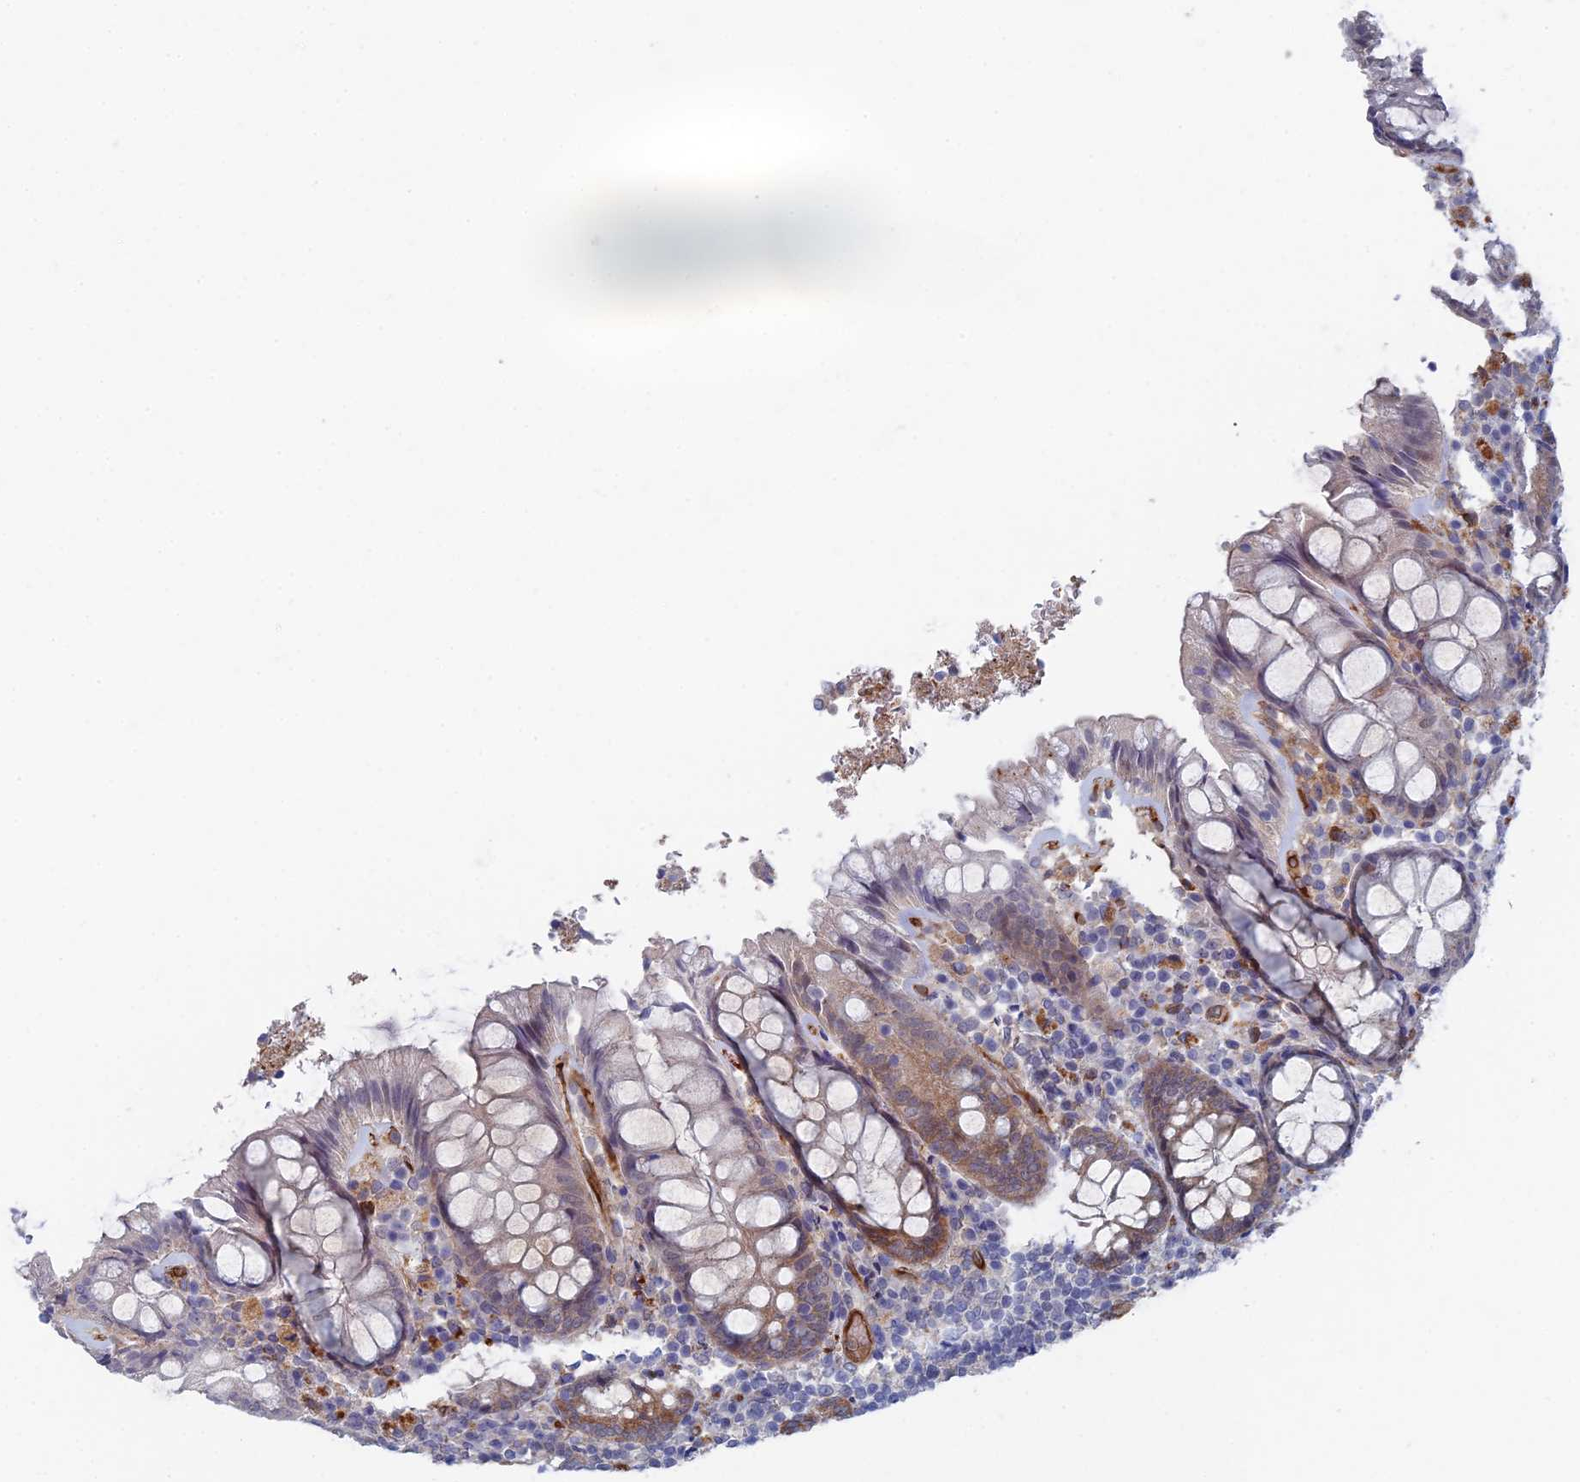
{"staining": {"intensity": "moderate", "quantity": "25%-75%", "location": "cytoplasmic/membranous"}, "tissue": "rectum", "cell_type": "Glandular cells", "image_type": "normal", "snomed": [{"axis": "morphology", "description": "Normal tissue, NOS"}, {"axis": "topography", "description": "Rectum"}], "caption": "Protein analysis of unremarkable rectum reveals moderate cytoplasmic/membranous staining in approximately 25%-75% of glandular cells. Using DAB (brown) and hematoxylin (blue) stains, captured at high magnification using brightfield microscopy.", "gene": "ARAP3", "patient": {"sex": "male", "age": 83}}